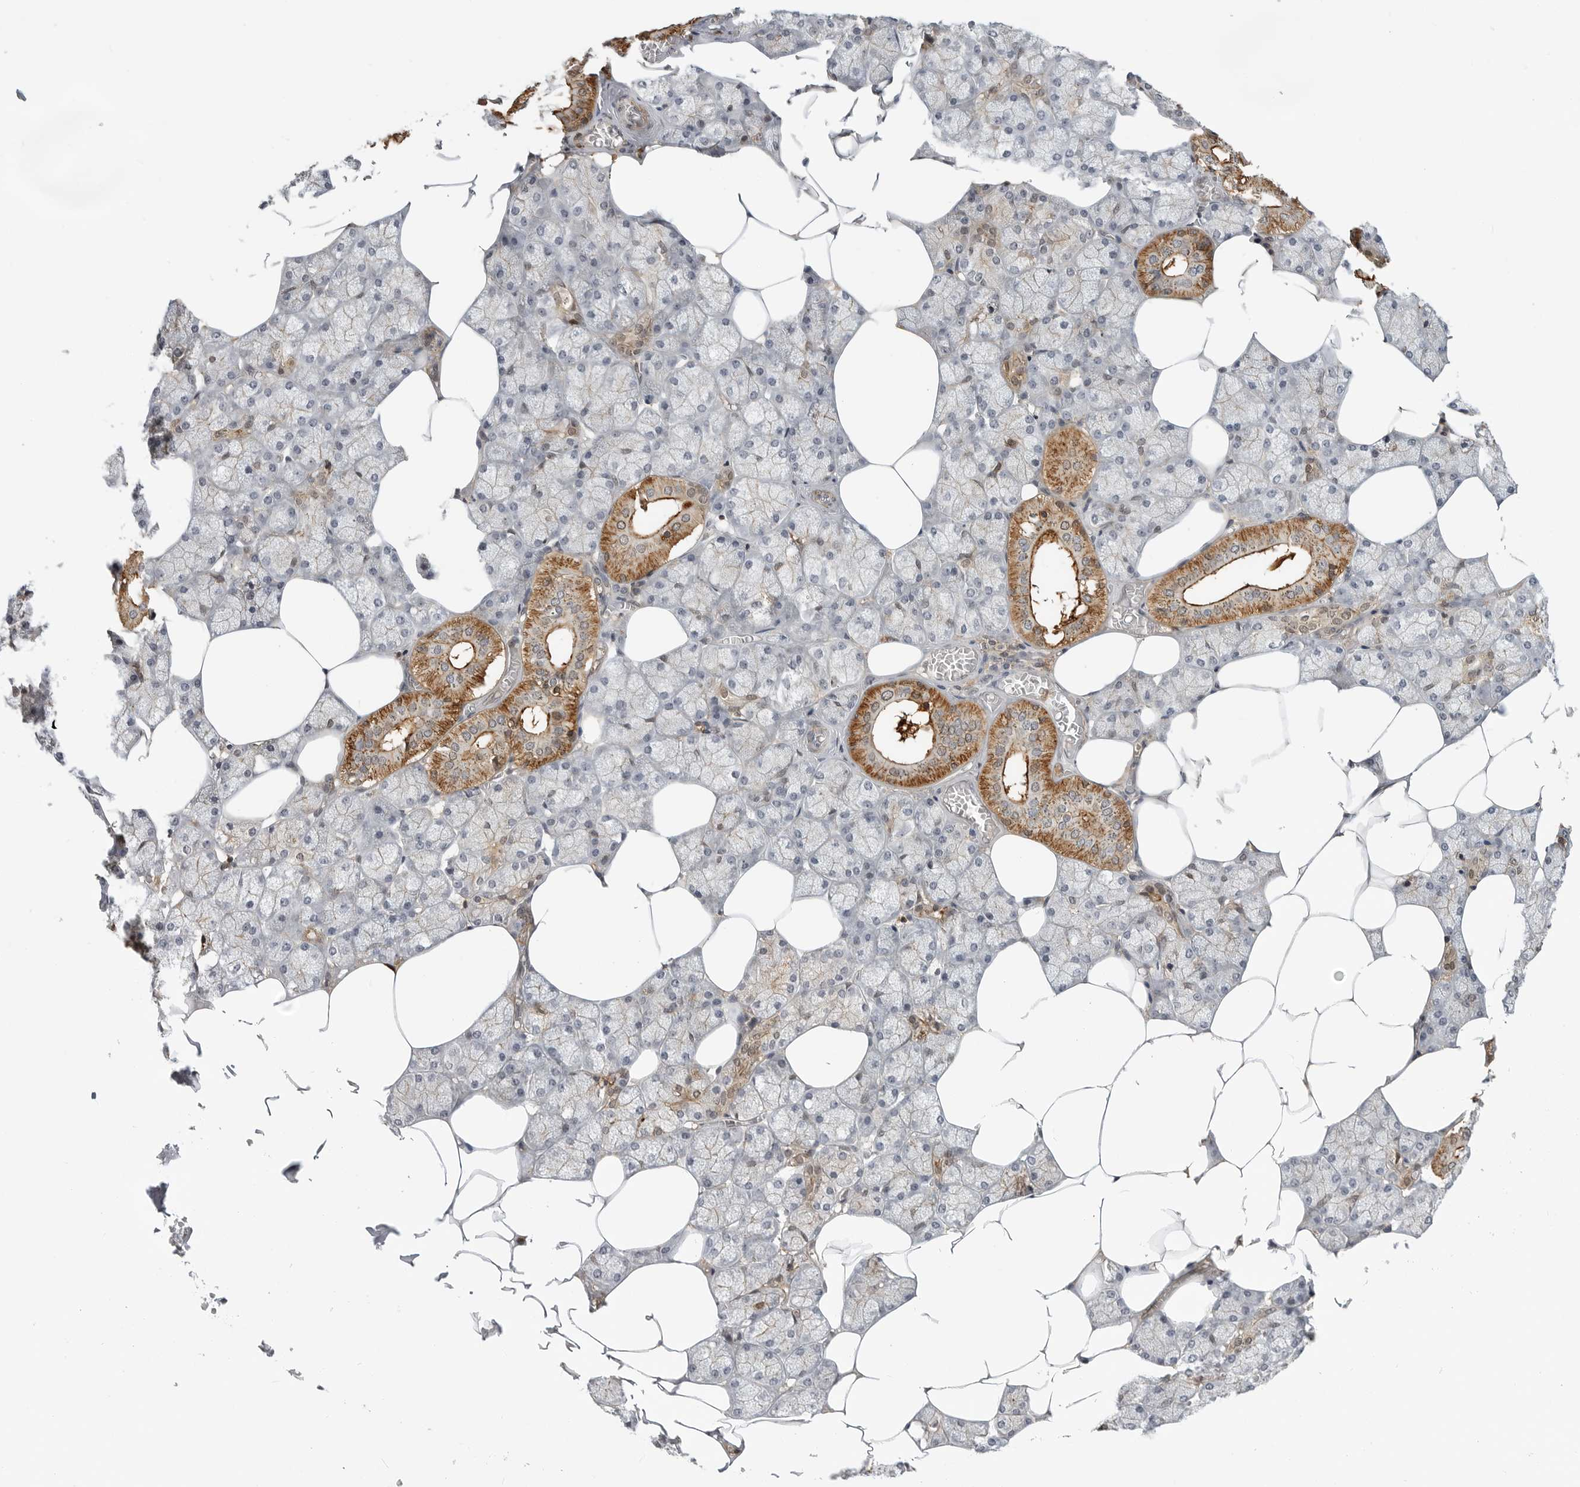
{"staining": {"intensity": "moderate", "quantity": "25%-75%", "location": "cytoplasmic/membranous,nuclear"}, "tissue": "salivary gland", "cell_type": "Glandular cells", "image_type": "normal", "snomed": [{"axis": "morphology", "description": "Normal tissue, NOS"}, {"axis": "topography", "description": "Salivary gland"}], "caption": "Immunohistochemistry (IHC) micrograph of benign salivary gland stained for a protein (brown), which displays medium levels of moderate cytoplasmic/membranous,nuclear staining in approximately 25%-75% of glandular cells.", "gene": "ANXA11", "patient": {"sex": "male", "age": 62}}